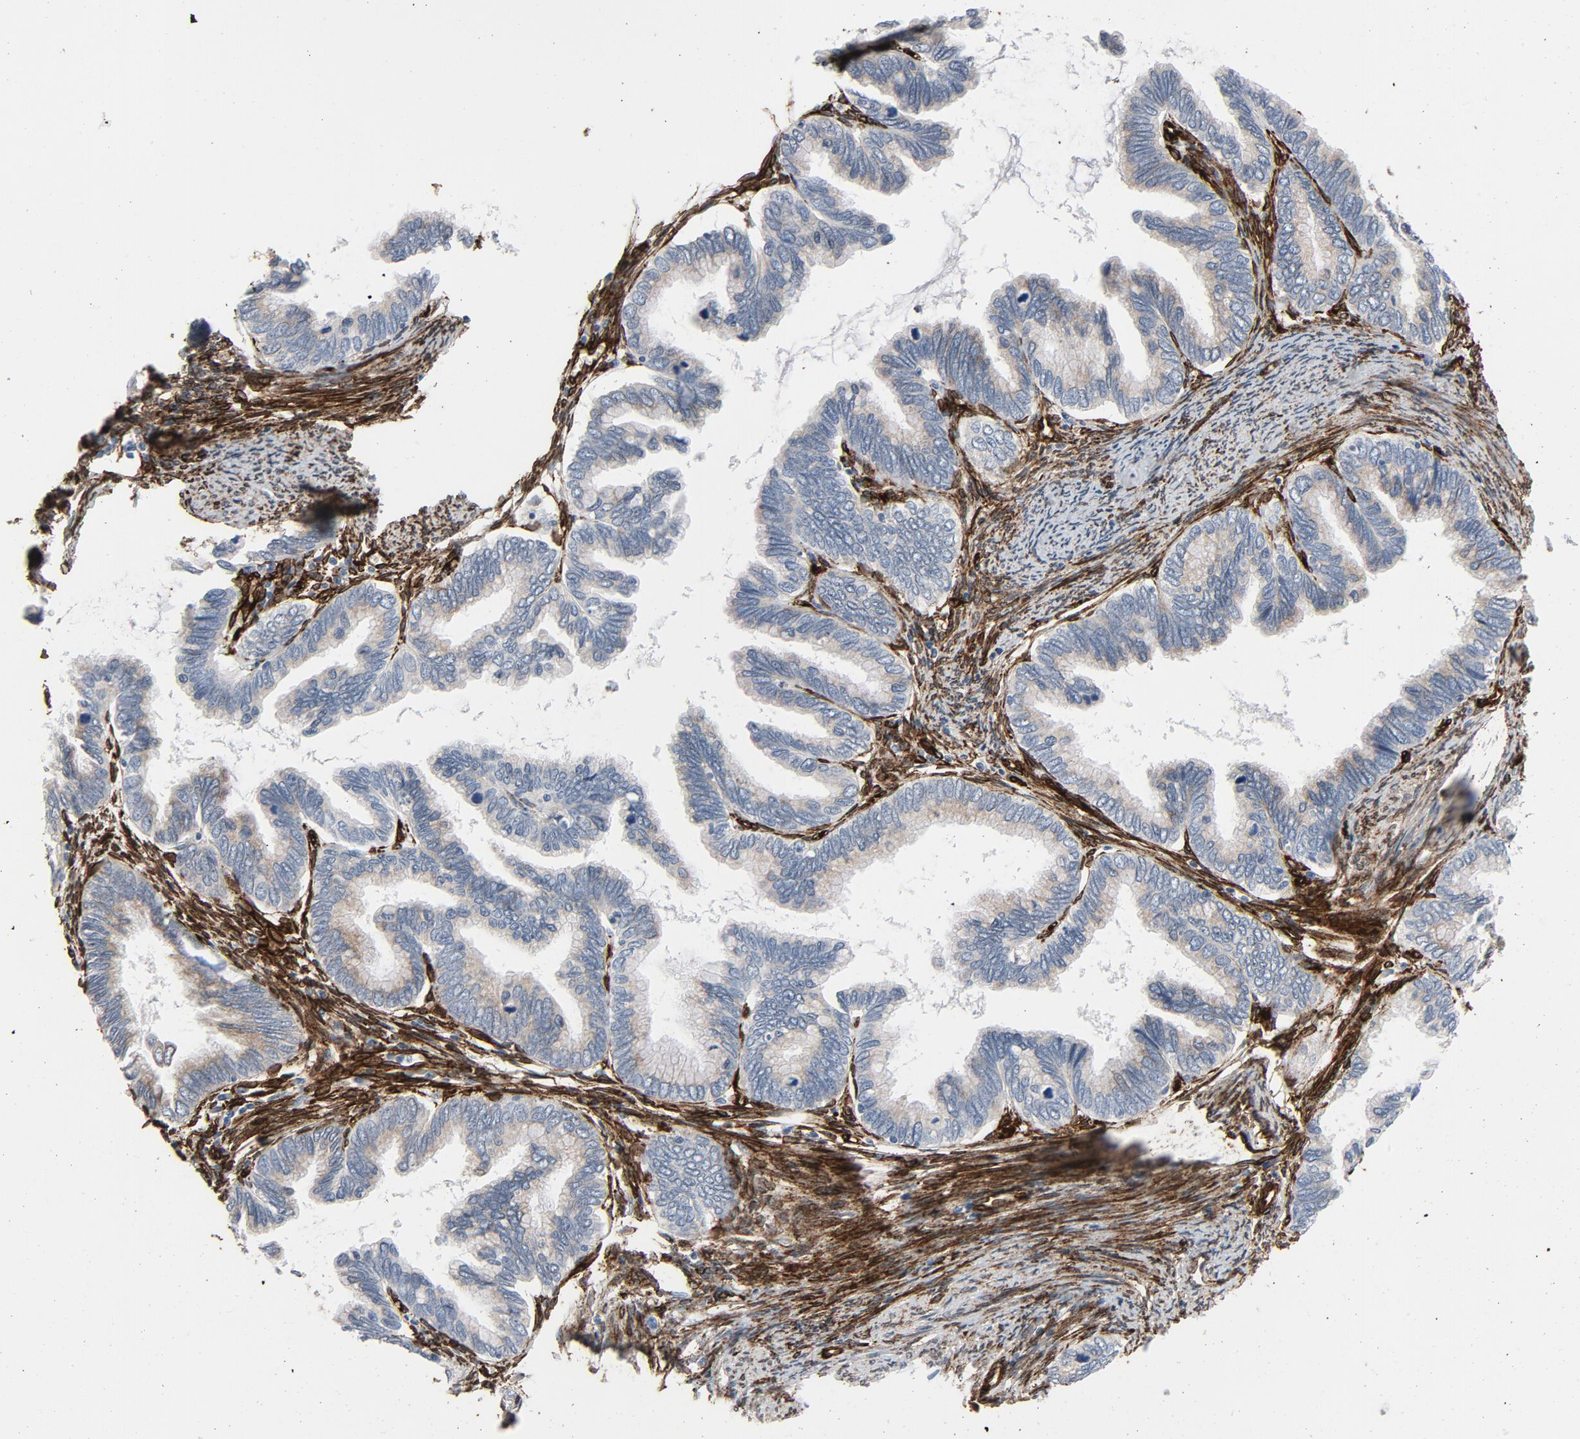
{"staining": {"intensity": "negative", "quantity": "none", "location": "none"}, "tissue": "cervical cancer", "cell_type": "Tumor cells", "image_type": "cancer", "snomed": [{"axis": "morphology", "description": "Squamous cell carcinoma, NOS"}, {"axis": "topography", "description": "Cervix"}], "caption": "A high-resolution micrograph shows immunohistochemistry (IHC) staining of squamous cell carcinoma (cervical), which reveals no significant positivity in tumor cells.", "gene": "SERPINH1", "patient": {"sex": "female", "age": 64}}